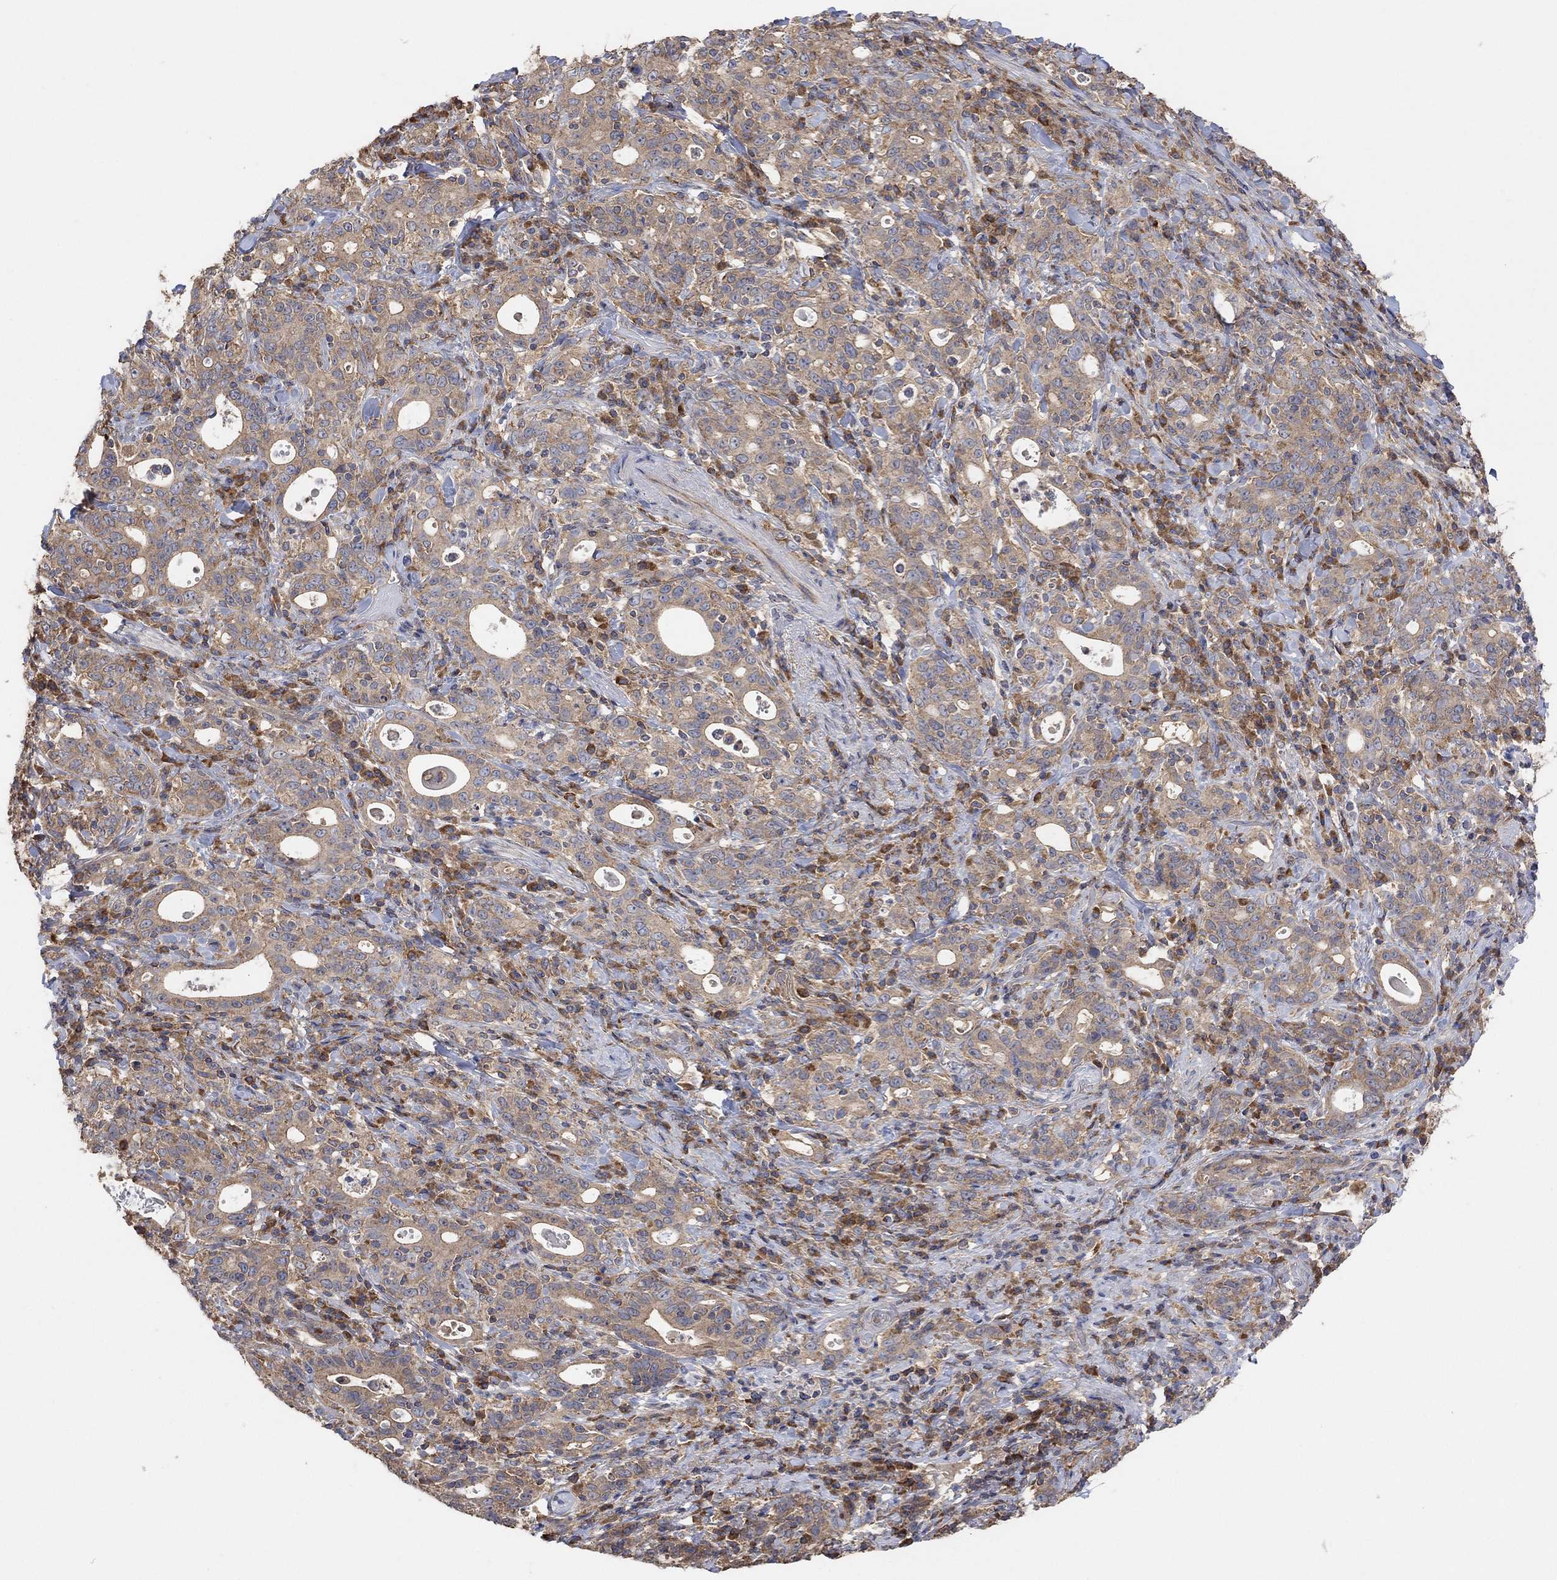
{"staining": {"intensity": "weak", "quantity": ">75%", "location": "cytoplasmic/membranous"}, "tissue": "stomach cancer", "cell_type": "Tumor cells", "image_type": "cancer", "snomed": [{"axis": "morphology", "description": "Adenocarcinoma, NOS"}, {"axis": "topography", "description": "Stomach"}], "caption": "DAB immunohistochemical staining of stomach cancer displays weak cytoplasmic/membranous protein staining in about >75% of tumor cells.", "gene": "BLOC1S3", "patient": {"sex": "male", "age": 79}}